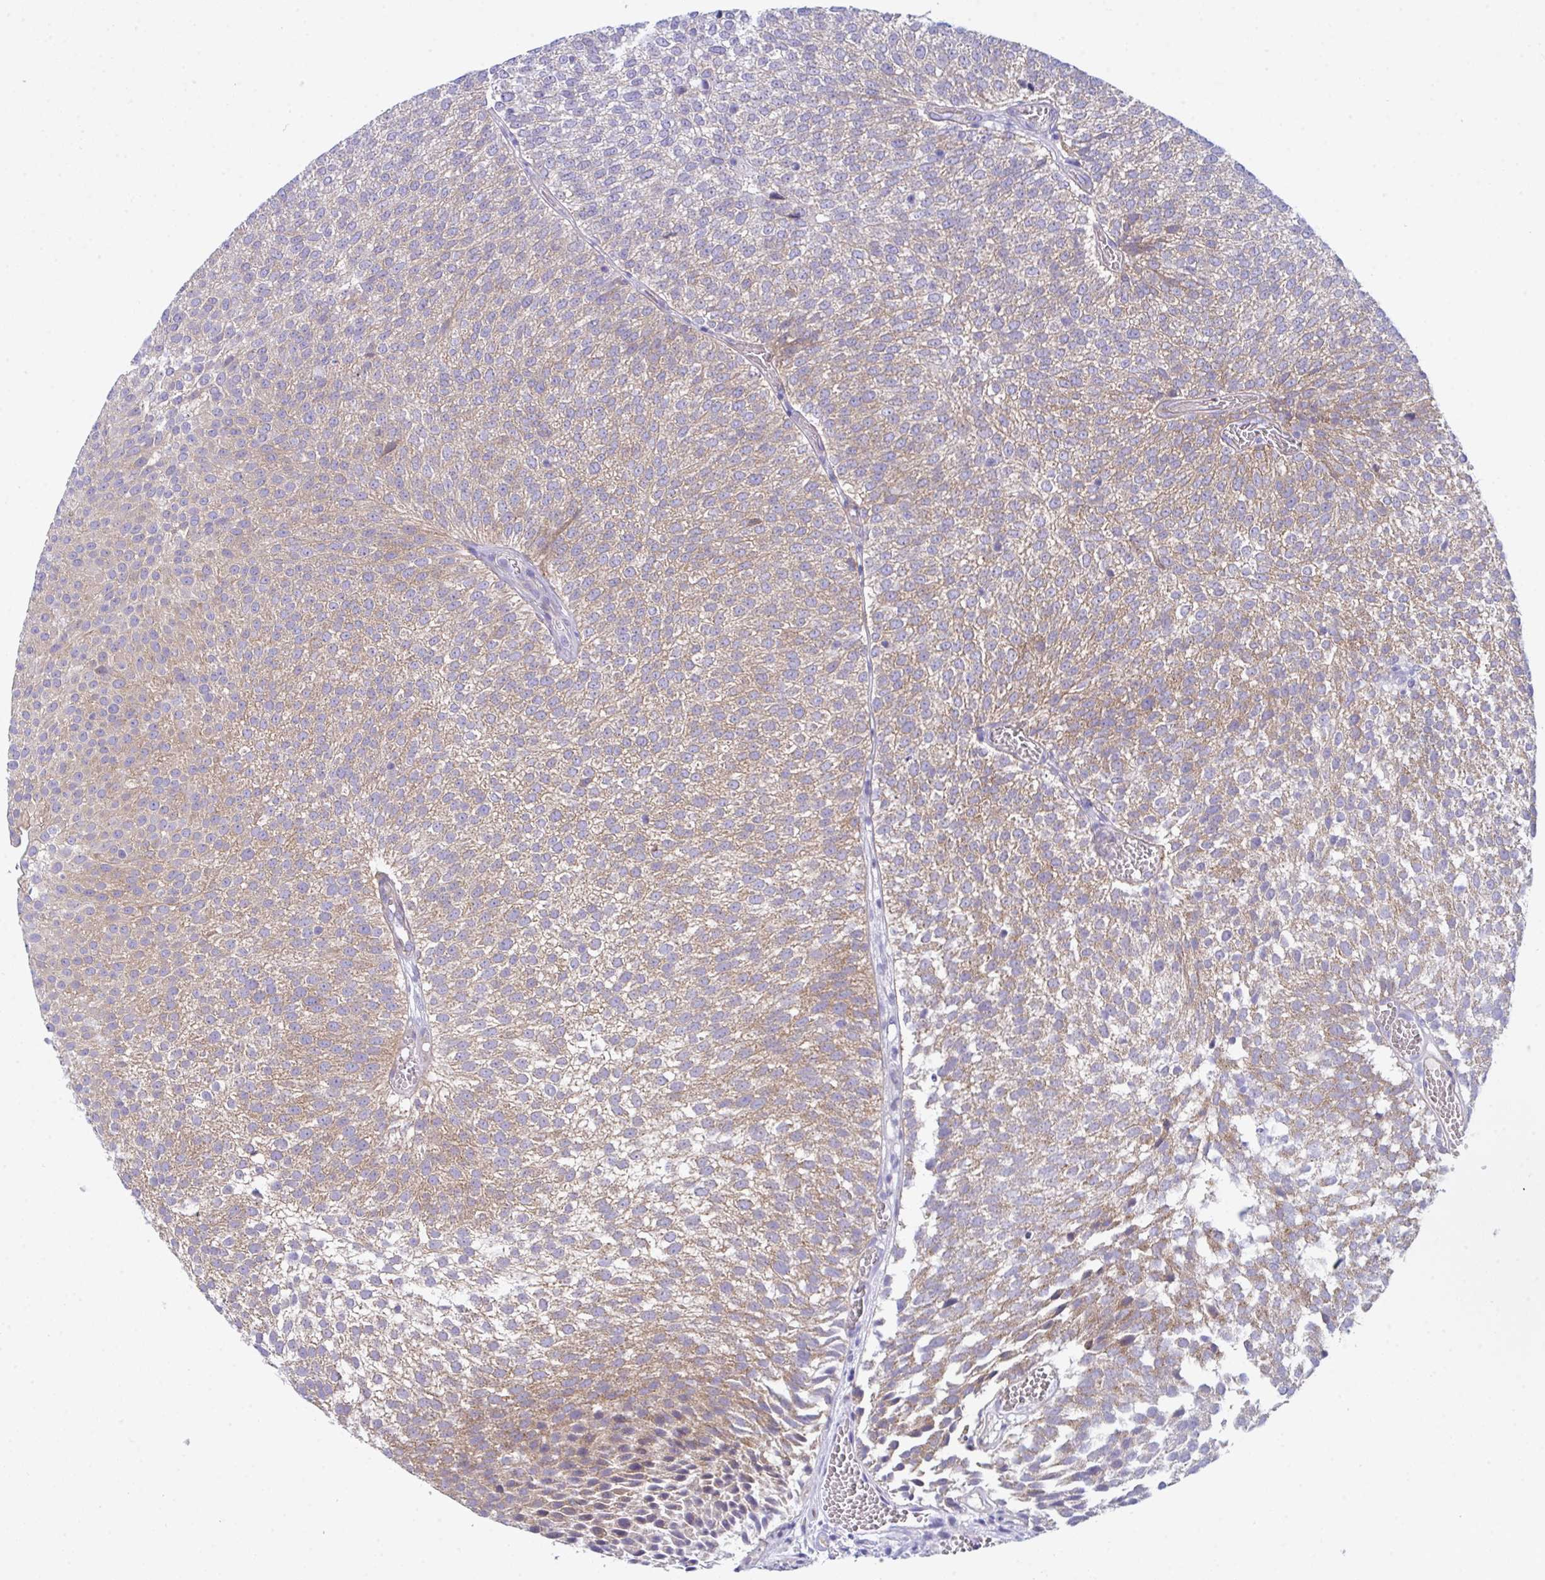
{"staining": {"intensity": "moderate", "quantity": ">75%", "location": "cytoplasmic/membranous"}, "tissue": "urothelial cancer", "cell_type": "Tumor cells", "image_type": "cancer", "snomed": [{"axis": "morphology", "description": "Urothelial carcinoma, Low grade"}, {"axis": "topography", "description": "Urinary bladder"}], "caption": "This is a histology image of immunohistochemistry (IHC) staining of urothelial carcinoma (low-grade), which shows moderate positivity in the cytoplasmic/membranous of tumor cells.", "gene": "CEP170B", "patient": {"sex": "female", "age": 79}}